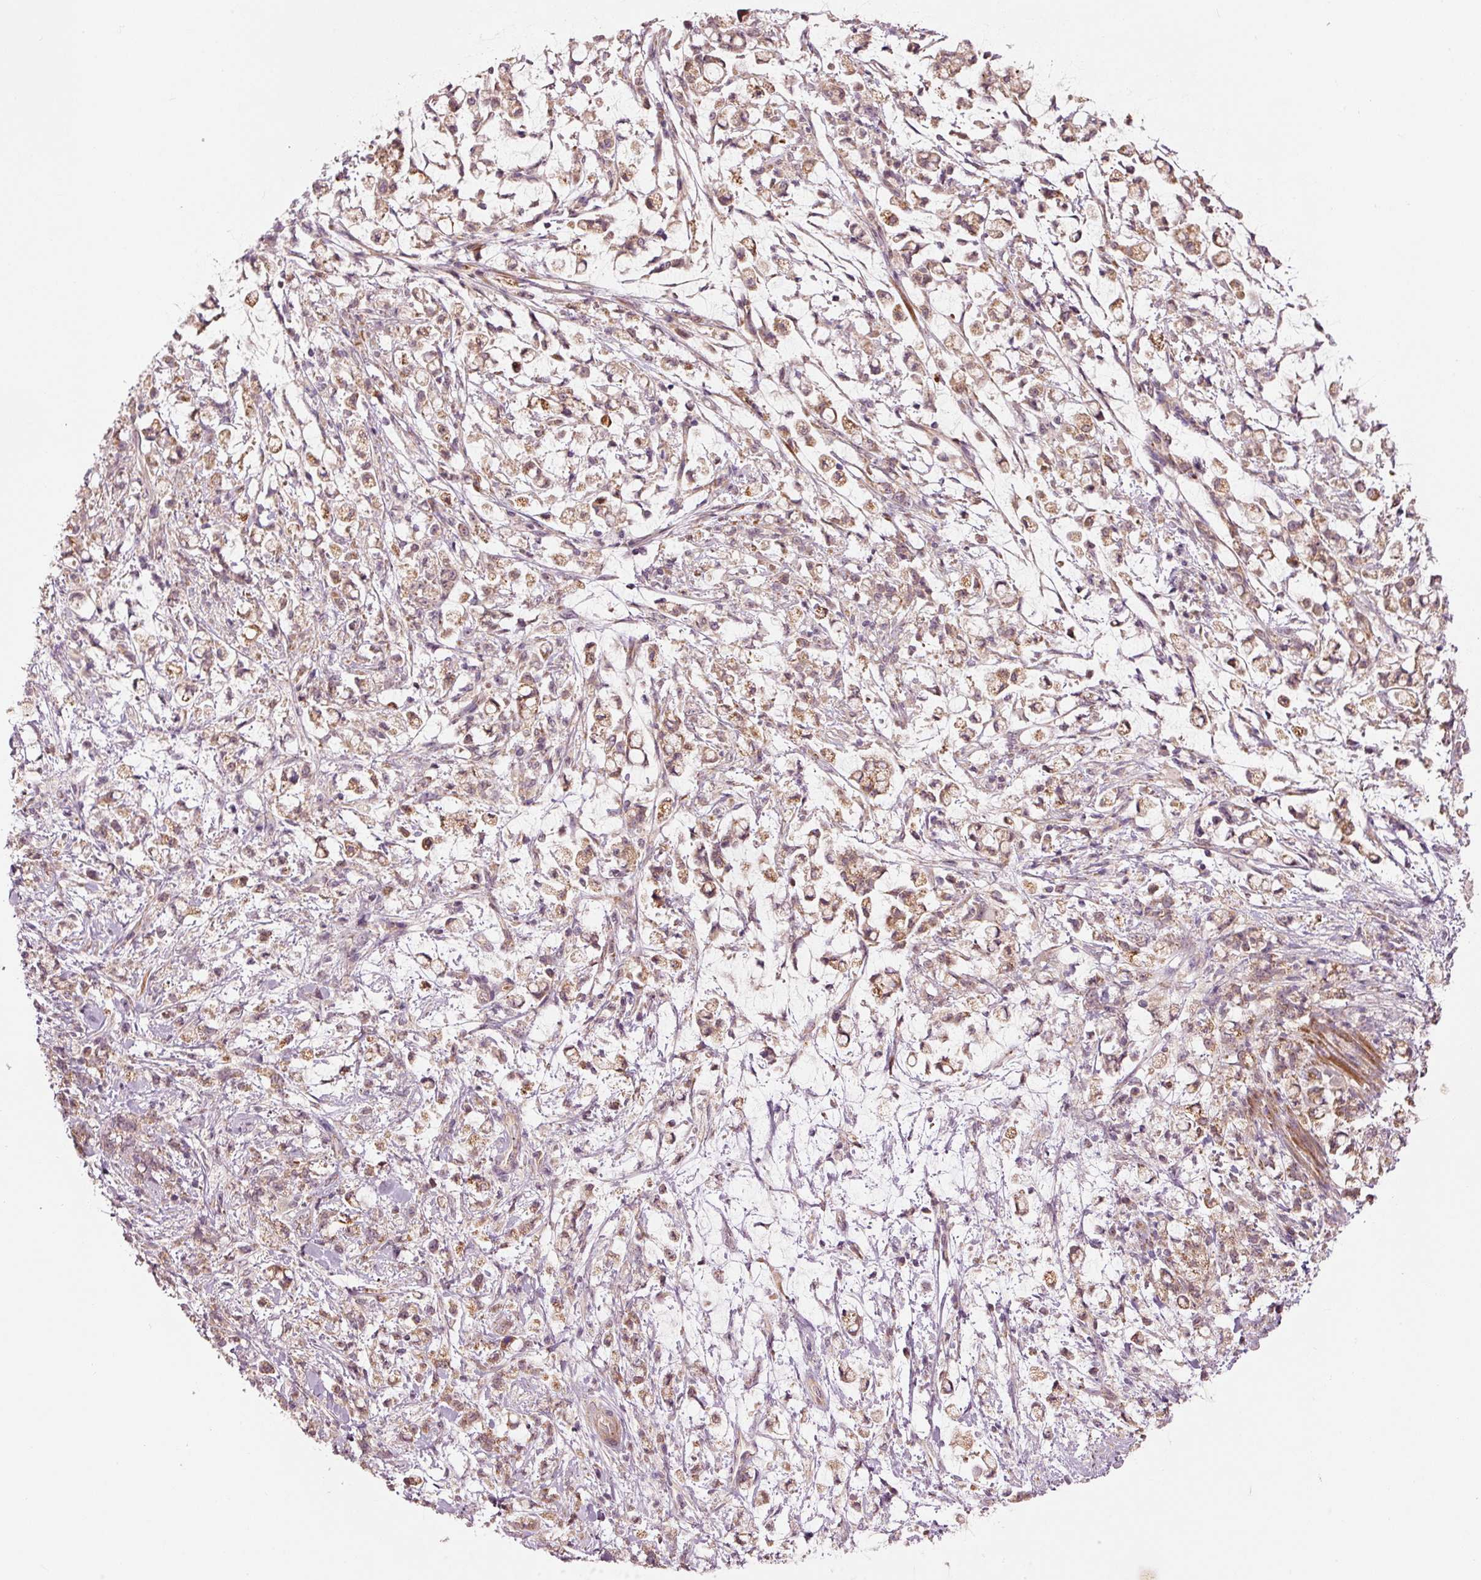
{"staining": {"intensity": "moderate", "quantity": ">75%", "location": "cytoplasmic/membranous"}, "tissue": "stomach cancer", "cell_type": "Tumor cells", "image_type": "cancer", "snomed": [{"axis": "morphology", "description": "Adenocarcinoma, NOS"}, {"axis": "topography", "description": "Stomach"}], "caption": "Tumor cells demonstrate moderate cytoplasmic/membranous staining in about >75% of cells in adenocarcinoma (stomach).", "gene": "ARHGAP22", "patient": {"sex": "female", "age": 60}}